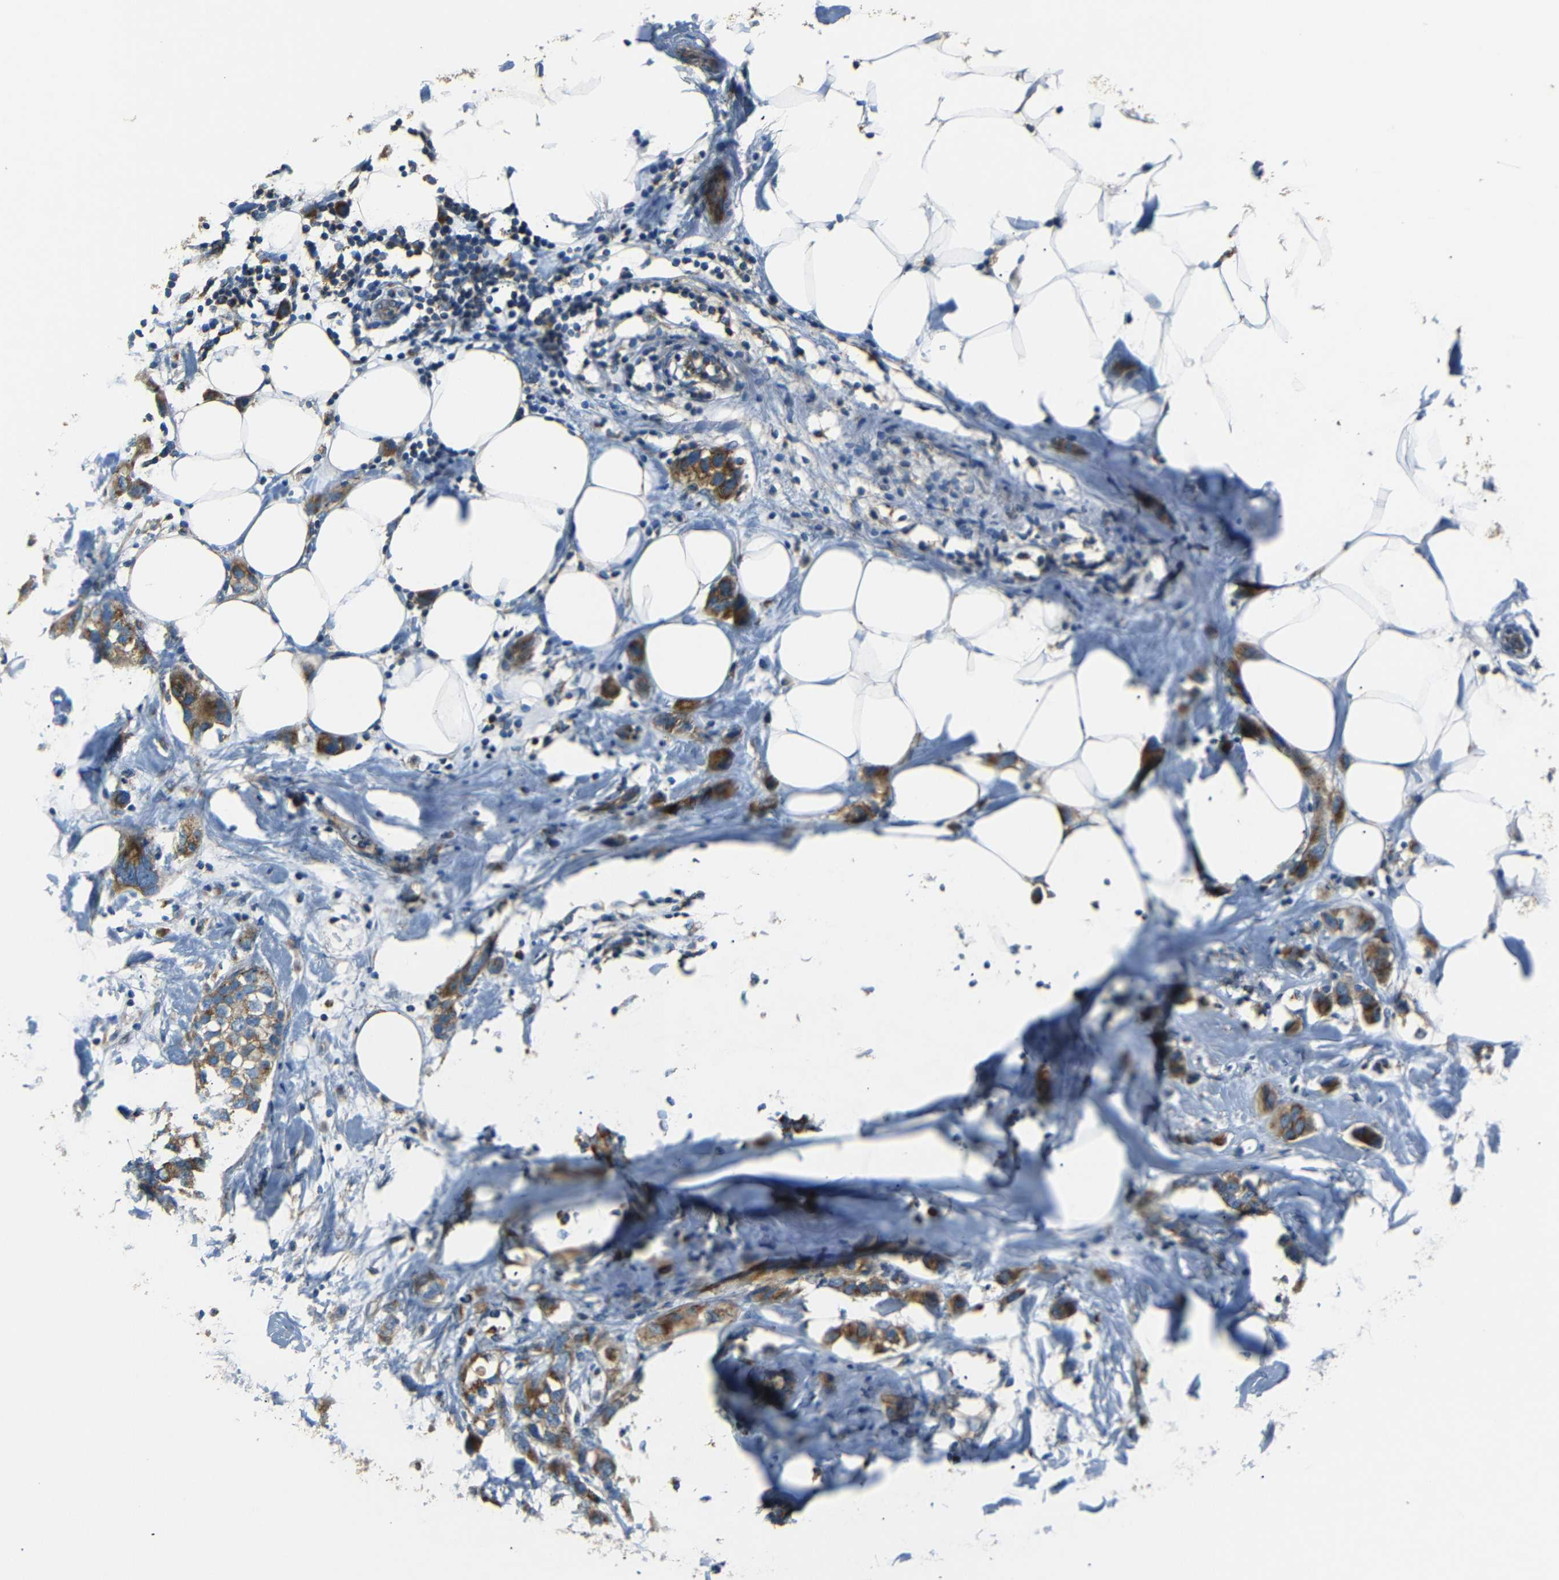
{"staining": {"intensity": "moderate", "quantity": ">75%", "location": "cytoplasmic/membranous"}, "tissue": "breast cancer", "cell_type": "Tumor cells", "image_type": "cancer", "snomed": [{"axis": "morphology", "description": "Normal tissue, NOS"}, {"axis": "morphology", "description": "Duct carcinoma"}, {"axis": "topography", "description": "Breast"}], "caption": "Immunohistochemical staining of human breast infiltrating ductal carcinoma shows medium levels of moderate cytoplasmic/membranous positivity in approximately >75% of tumor cells. Nuclei are stained in blue.", "gene": "NETO2", "patient": {"sex": "female", "age": 50}}